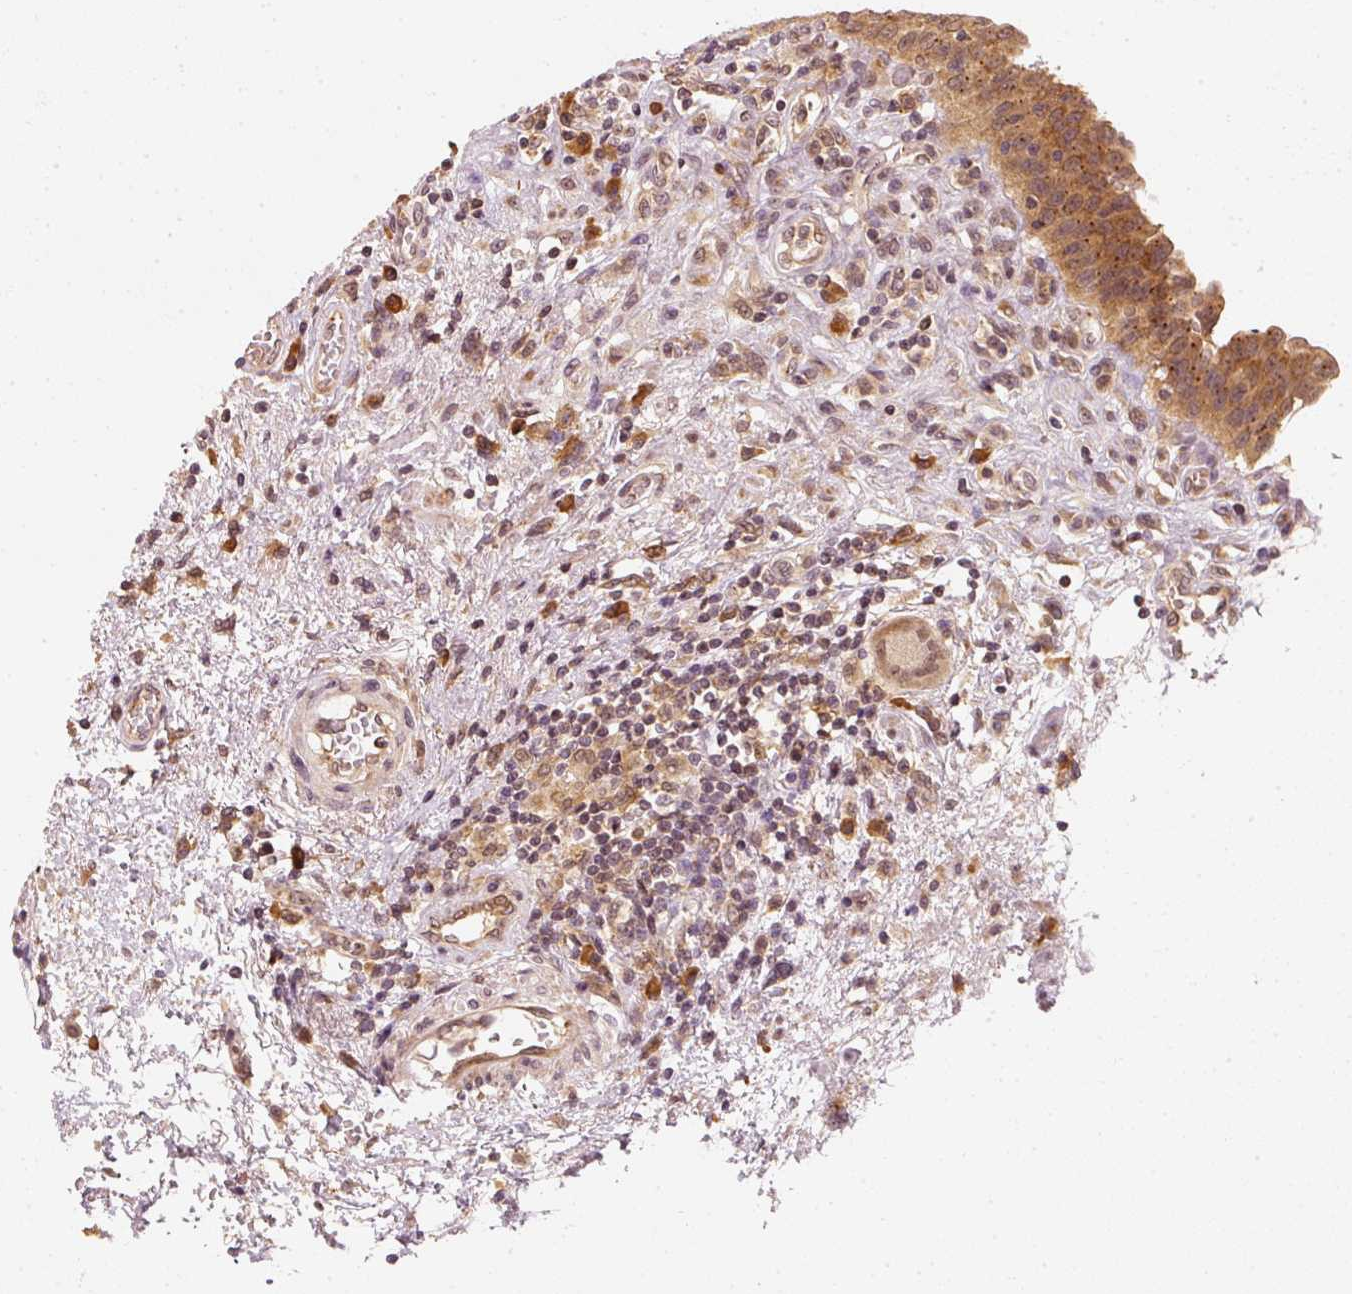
{"staining": {"intensity": "strong", "quantity": ">75%", "location": "cytoplasmic/membranous"}, "tissue": "urinary bladder", "cell_type": "Urothelial cells", "image_type": "normal", "snomed": [{"axis": "morphology", "description": "Normal tissue, NOS"}, {"axis": "topography", "description": "Urinary bladder"}], "caption": "There is high levels of strong cytoplasmic/membranous expression in urothelial cells of unremarkable urinary bladder, as demonstrated by immunohistochemical staining (brown color).", "gene": "EEF1A1", "patient": {"sex": "male", "age": 71}}